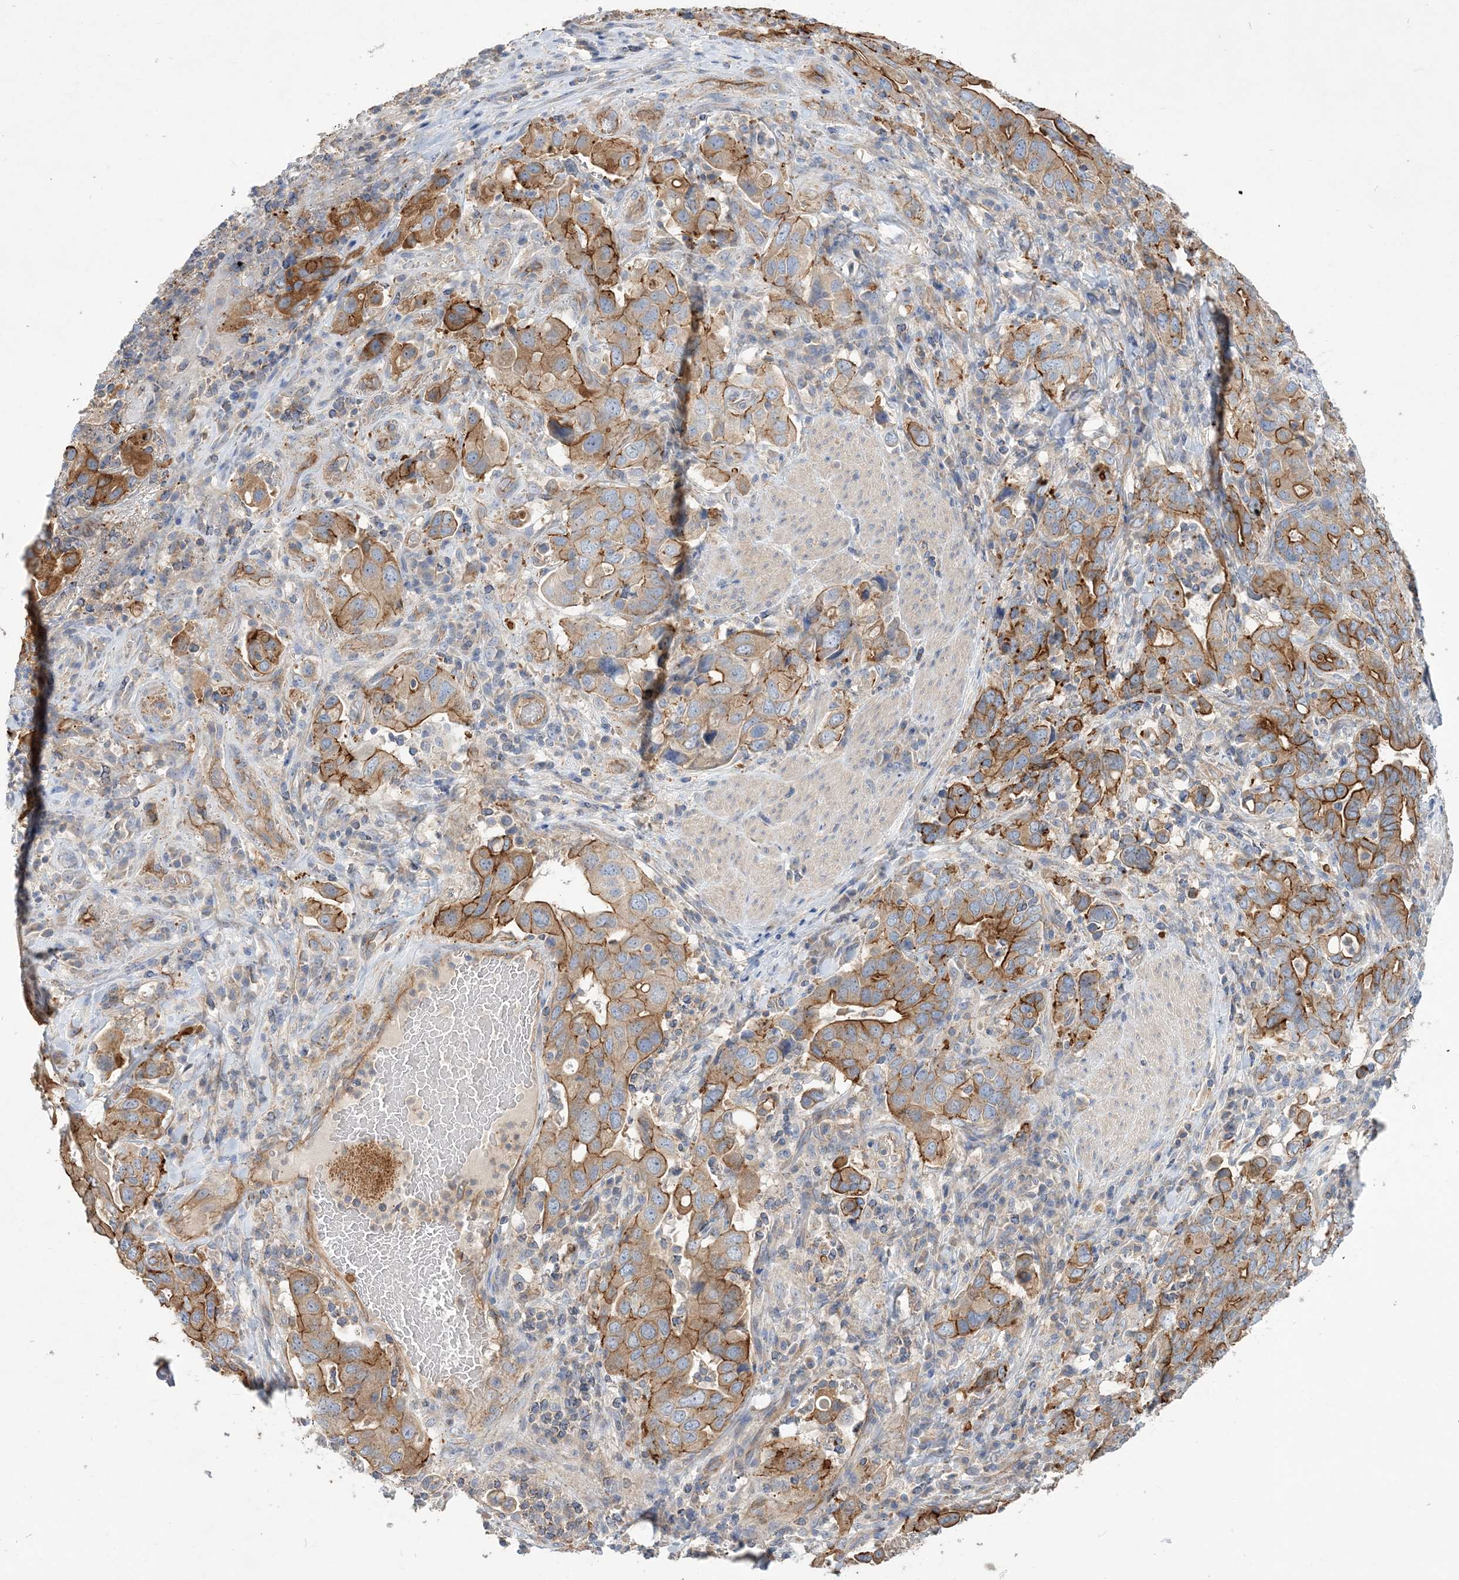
{"staining": {"intensity": "moderate", "quantity": ">75%", "location": "cytoplasmic/membranous"}, "tissue": "stomach cancer", "cell_type": "Tumor cells", "image_type": "cancer", "snomed": [{"axis": "morphology", "description": "Adenocarcinoma, NOS"}, {"axis": "topography", "description": "Stomach, upper"}], "caption": "Approximately >75% of tumor cells in stomach cancer (adenocarcinoma) display moderate cytoplasmic/membranous protein positivity as visualized by brown immunohistochemical staining.", "gene": "PIGC", "patient": {"sex": "male", "age": 62}}